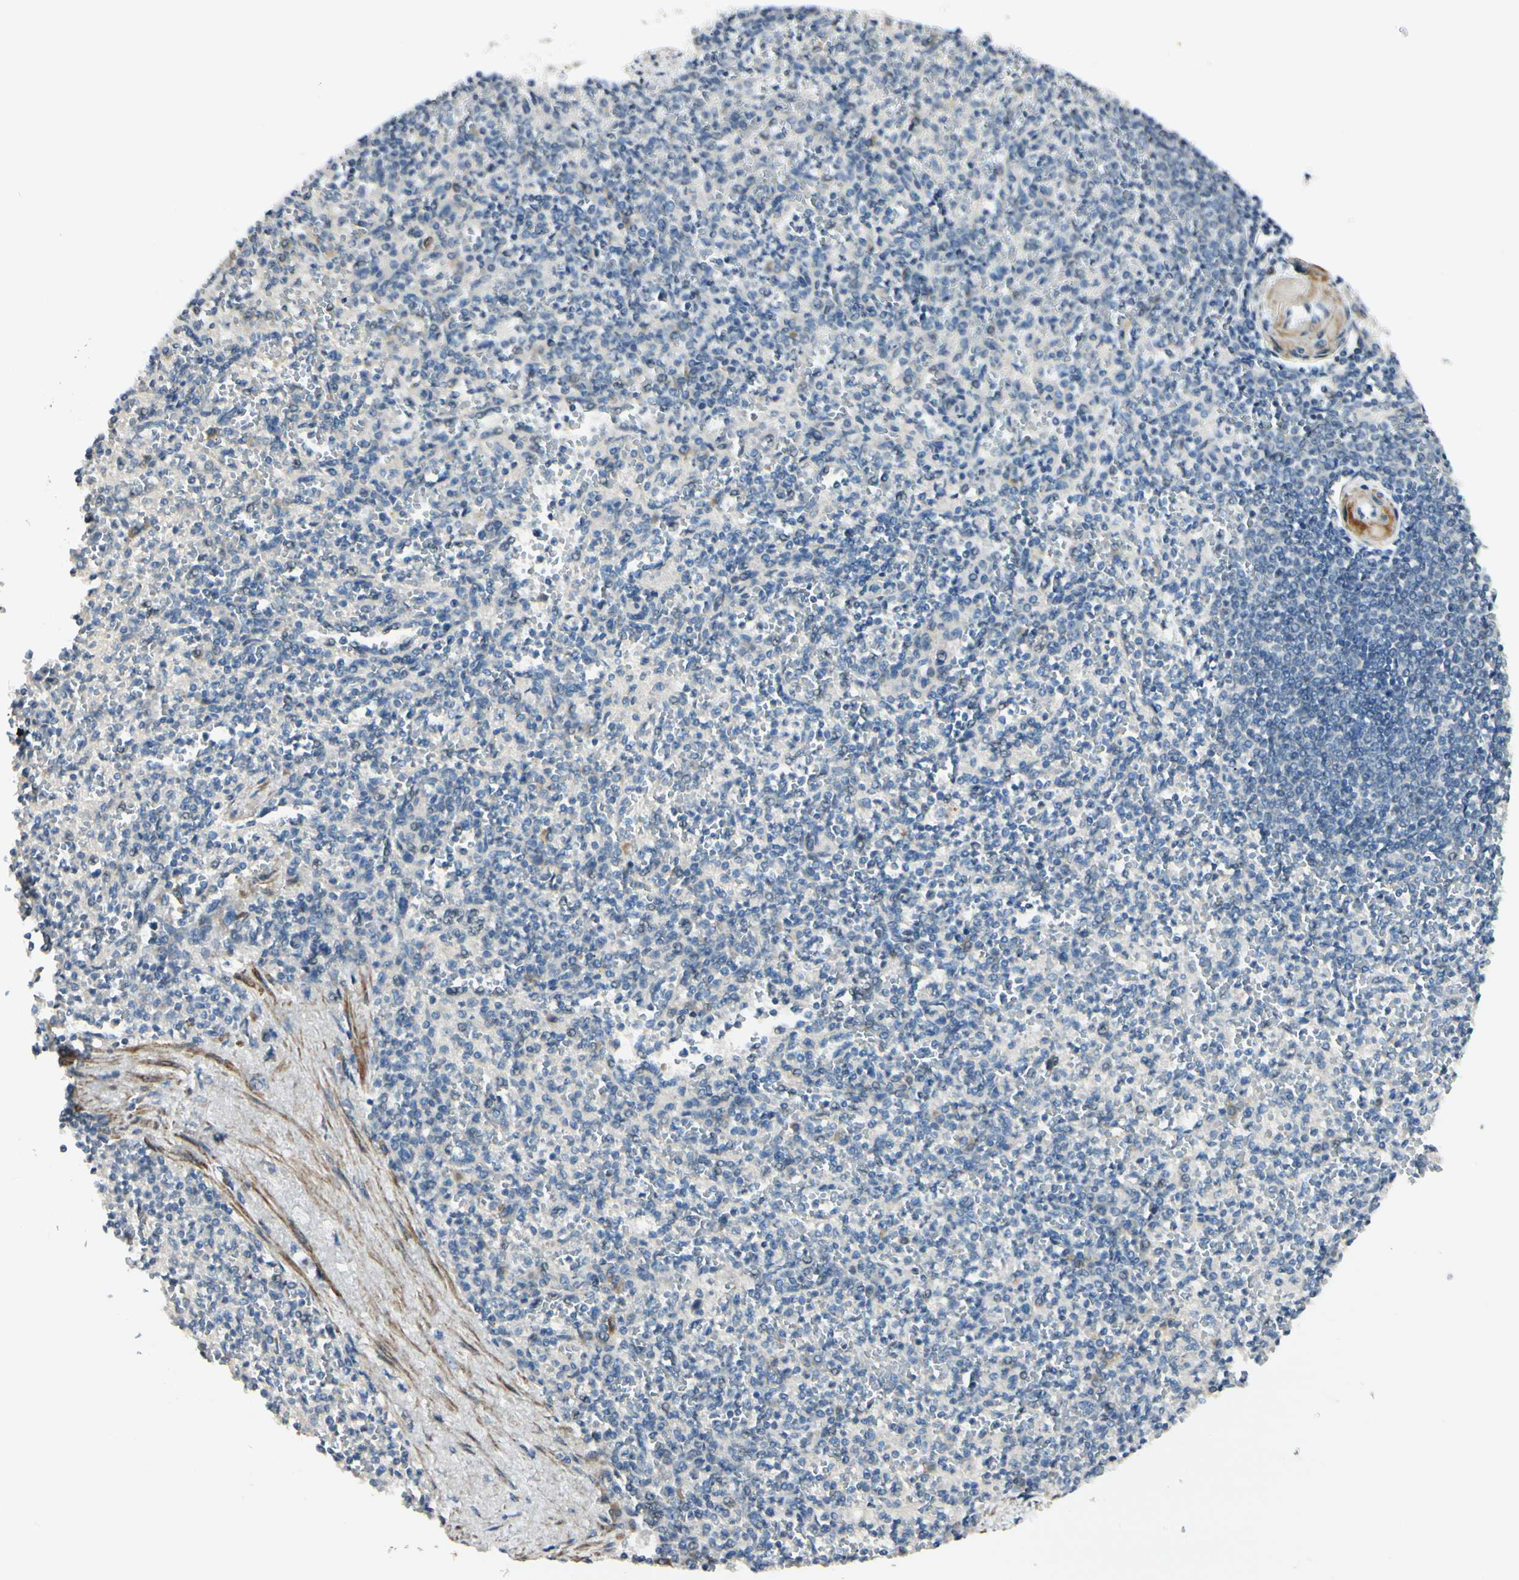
{"staining": {"intensity": "weak", "quantity": "<25%", "location": "cytoplasmic/membranous"}, "tissue": "spleen", "cell_type": "Cells in red pulp", "image_type": "normal", "snomed": [{"axis": "morphology", "description": "Normal tissue, NOS"}, {"axis": "topography", "description": "Spleen"}], "caption": "Spleen stained for a protein using immunohistochemistry (IHC) displays no positivity cells in red pulp.", "gene": "P4HA3", "patient": {"sex": "female", "age": 74}}